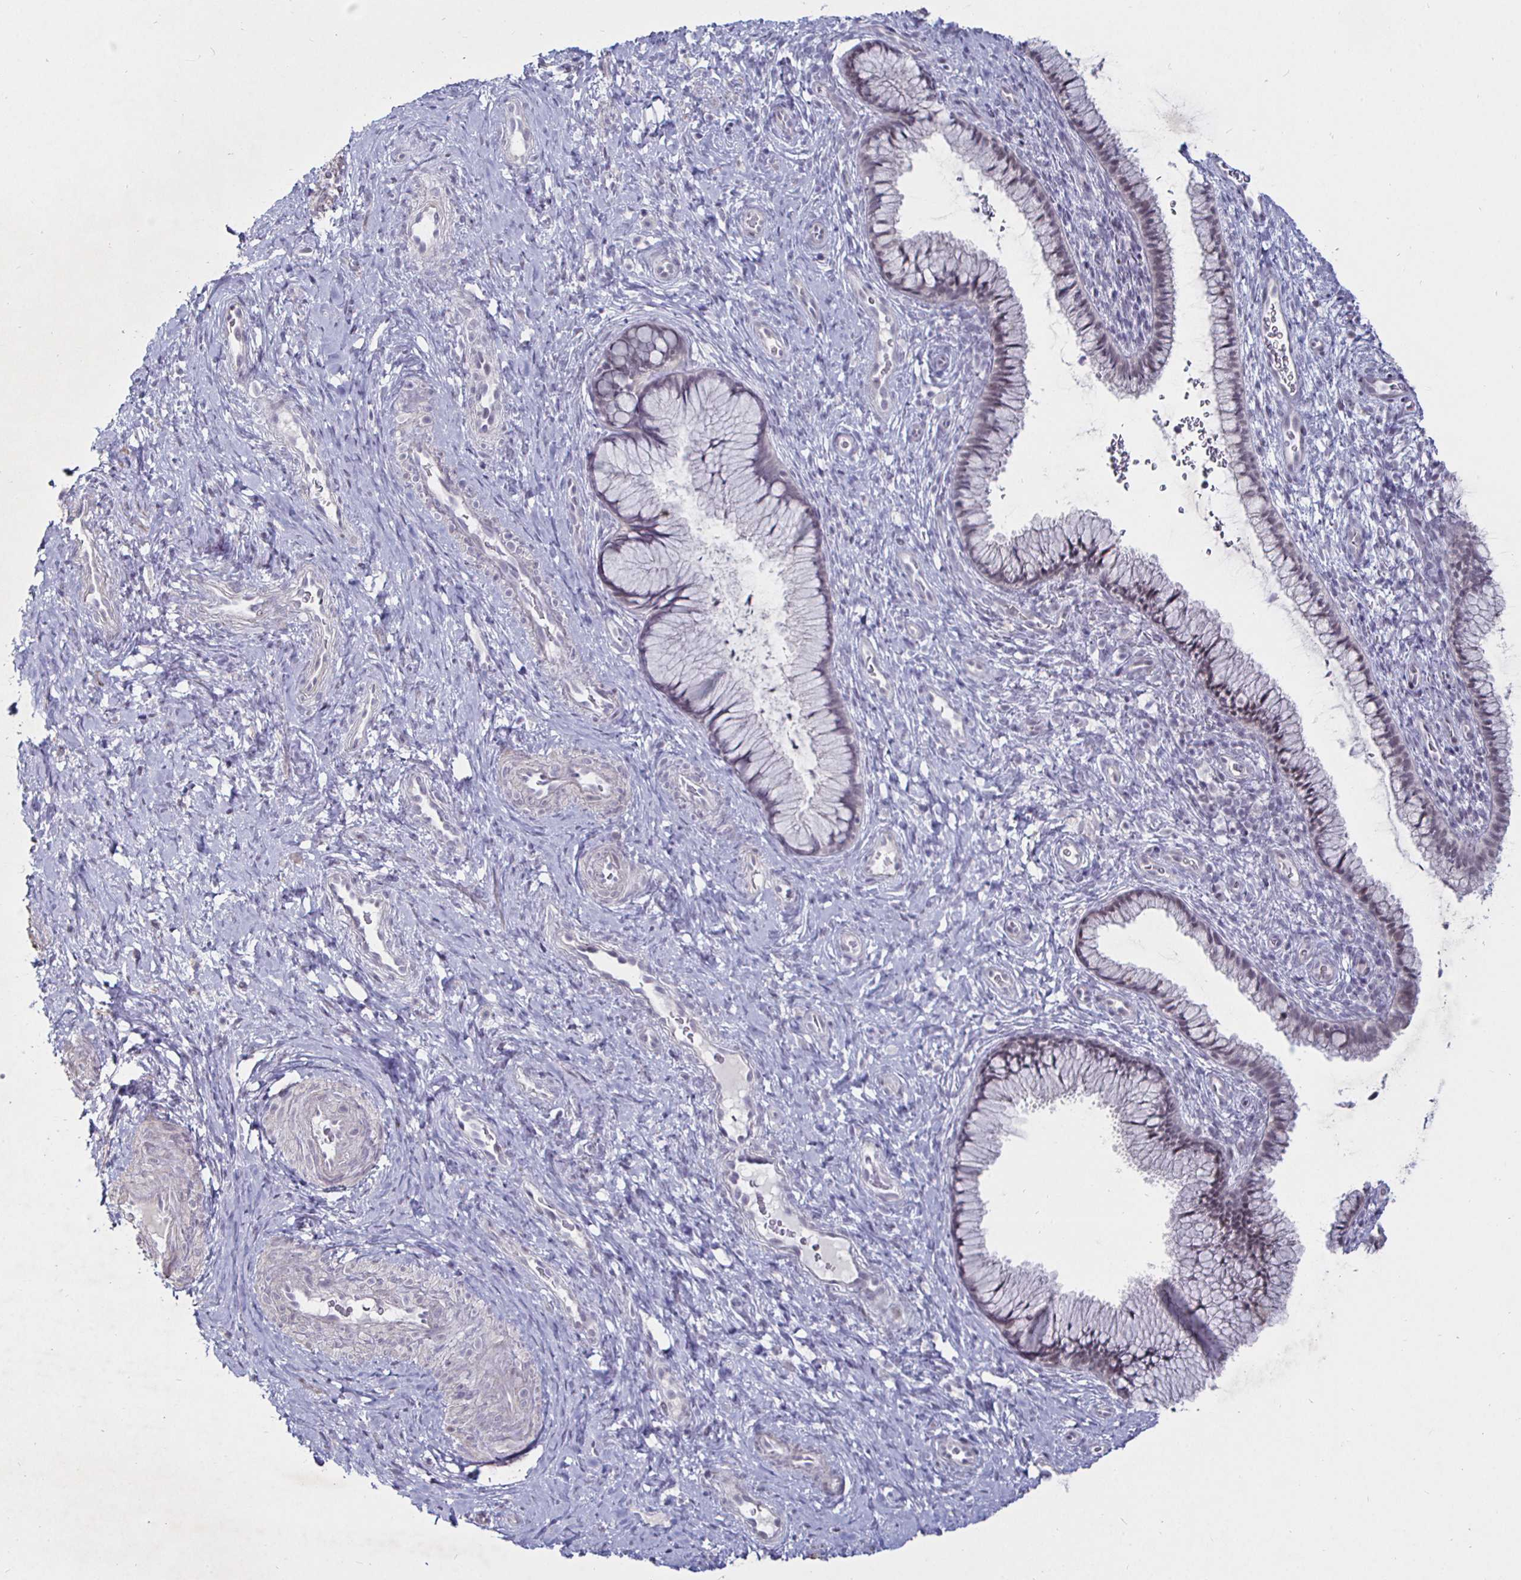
{"staining": {"intensity": "negative", "quantity": "none", "location": "none"}, "tissue": "cervix", "cell_type": "Glandular cells", "image_type": "normal", "snomed": [{"axis": "morphology", "description": "Normal tissue, NOS"}, {"axis": "topography", "description": "Cervix"}], "caption": "An immunohistochemistry image of benign cervix is shown. There is no staining in glandular cells of cervix. (Immunohistochemistry (ihc), brightfield microscopy, high magnification).", "gene": "MLH1", "patient": {"sex": "female", "age": 34}}